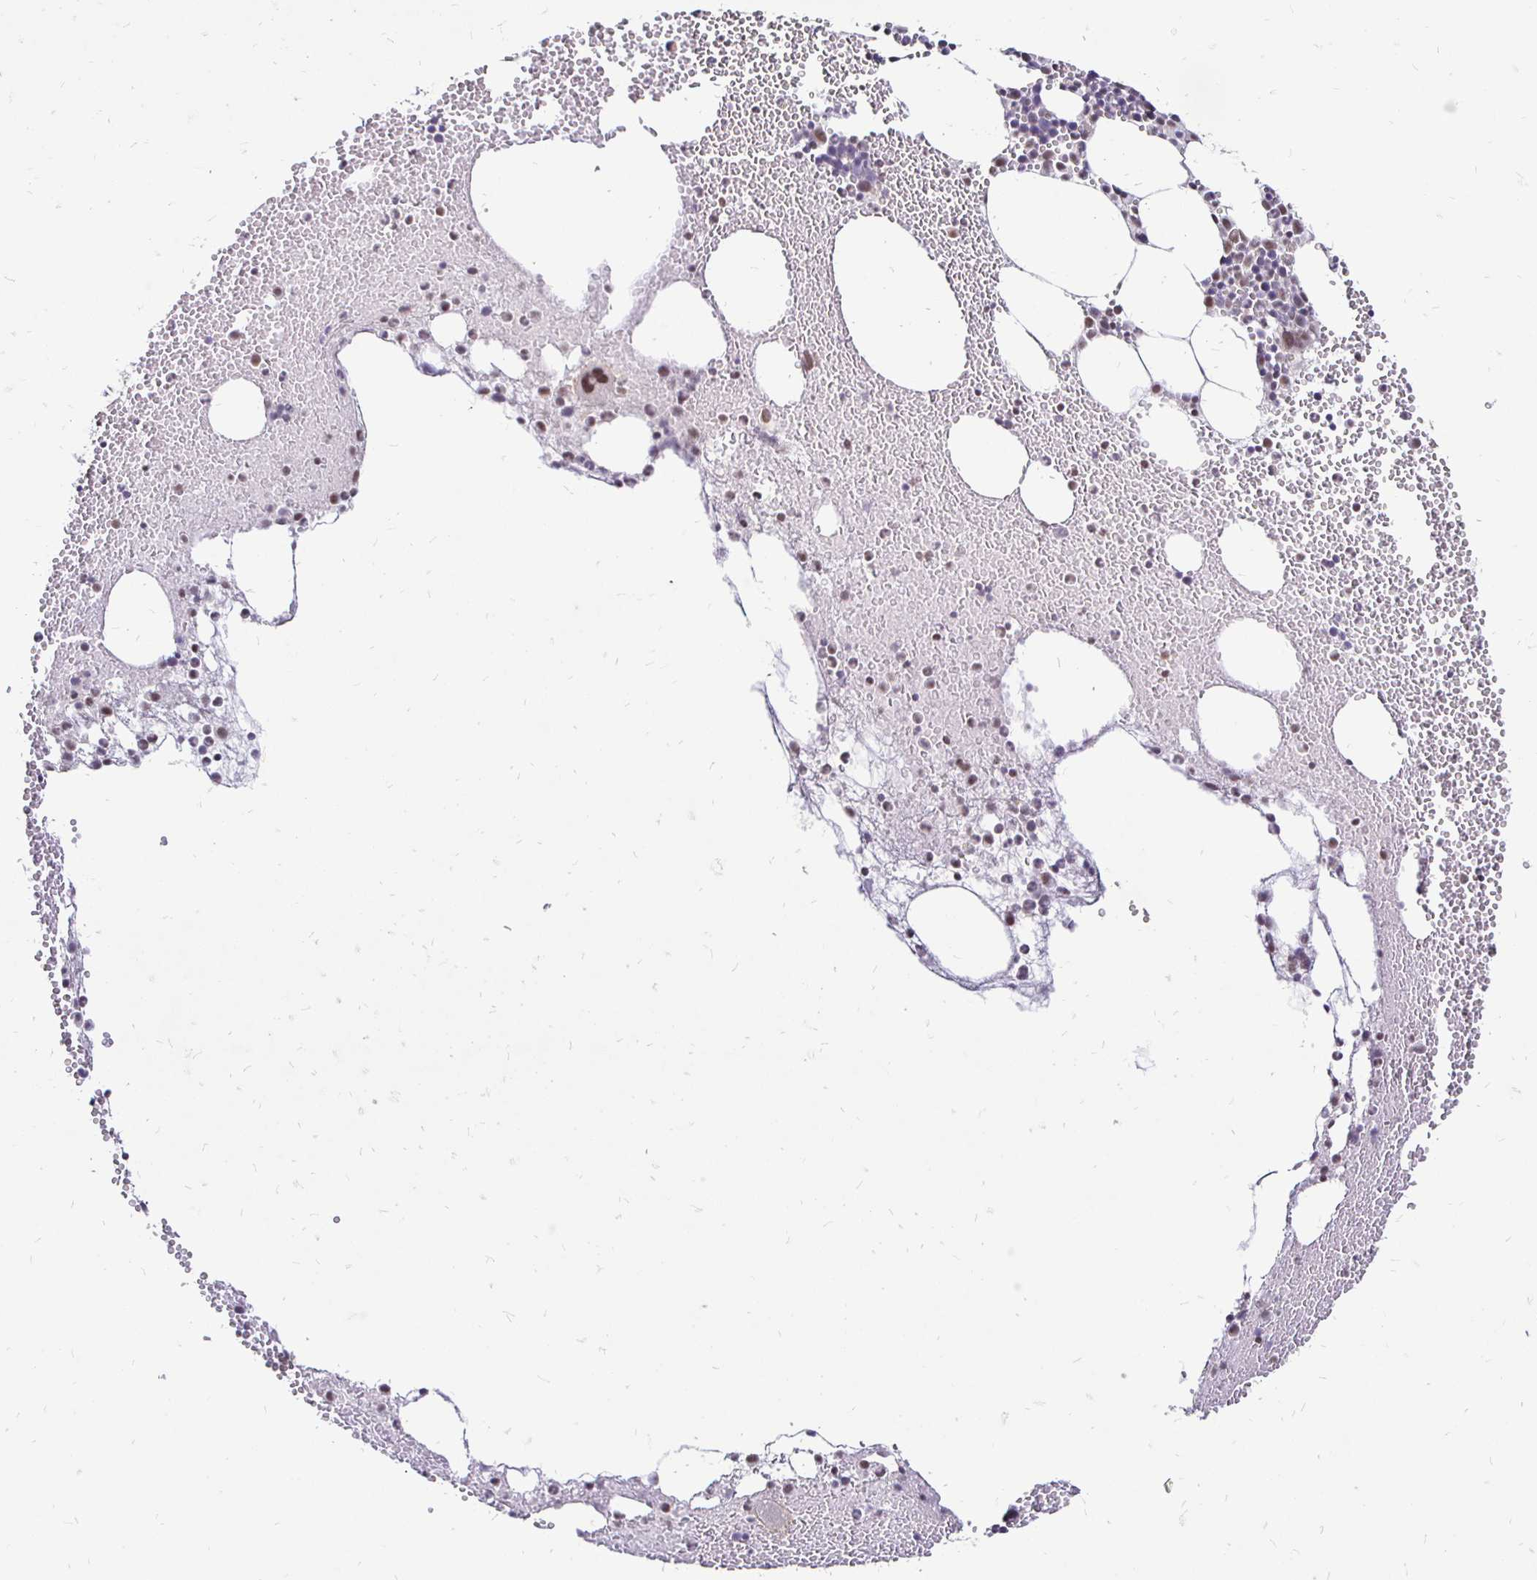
{"staining": {"intensity": "moderate", "quantity": "<25%", "location": "nuclear"}, "tissue": "bone marrow", "cell_type": "Hematopoietic cells", "image_type": "normal", "snomed": [{"axis": "morphology", "description": "Normal tissue, NOS"}, {"axis": "topography", "description": "Bone marrow"}], "caption": "Immunohistochemical staining of benign human bone marrow shows <25% levels of moderate nuclear protein positivity in about <25% of hematopoietic cells.", "gene": "SIN3A", "patient": {"sex": "female", "age": 80}}